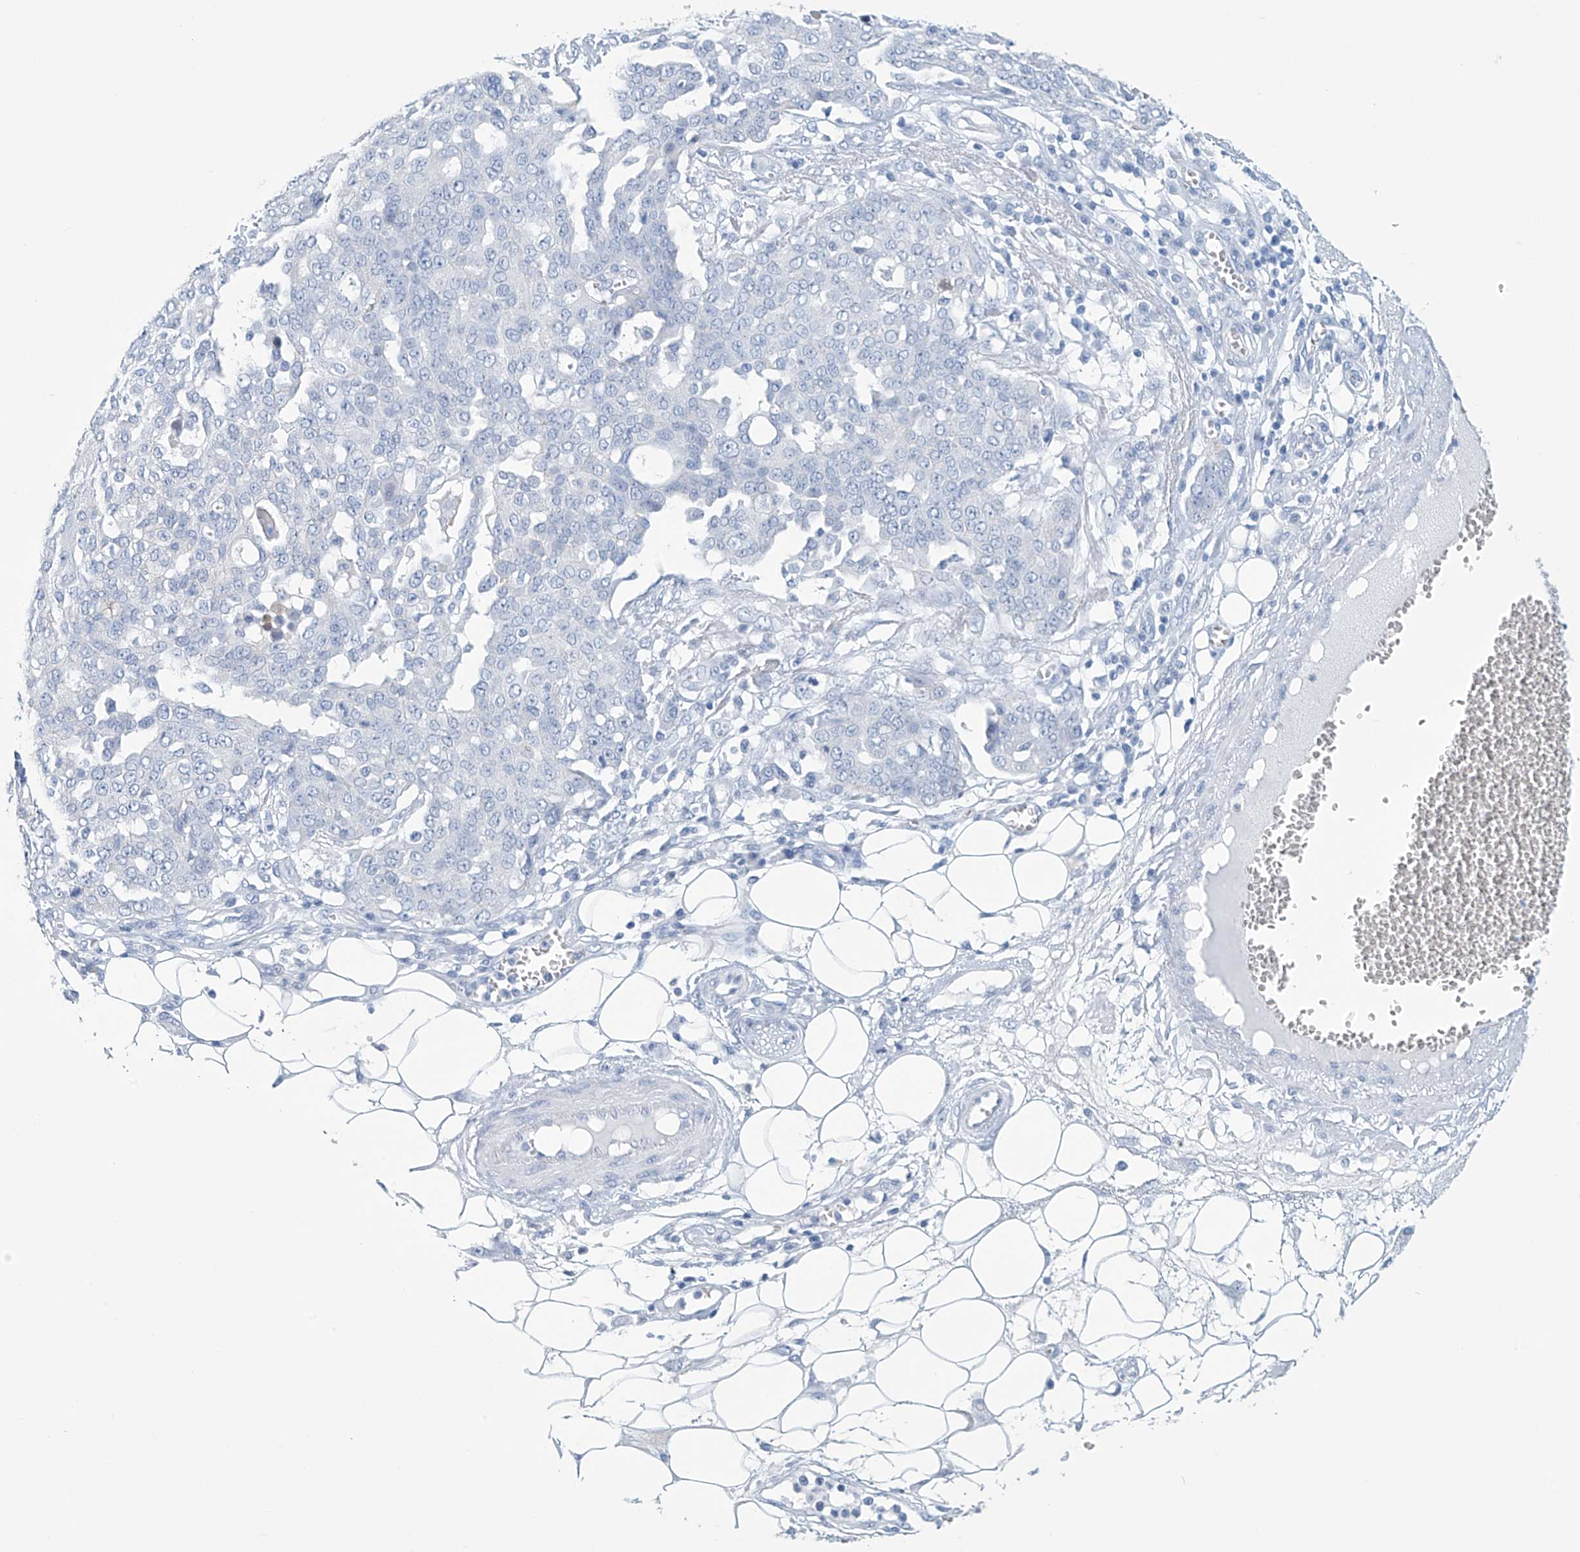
{"staining": {"intensity": "negative", "quantity": "none", "location": "none"}, "tissue": "ovarian cancer", "cell_type": "Tumor cells", "image_type": "cancer", "snomed": [{"axis": "morphology", "description": "Cystadenocarcinoma, serous, NOS"}, {"axis": "topography", "description": "Soft tissue"}, {"axis": "topography", "description": "Ovary"}], "caption": "Tumor cells show no significant protein positivity in ovarian cancer (serous cystadenocarcinoma).", "gene": "DSP", "patient": {"sex": "female", "age": 57}}